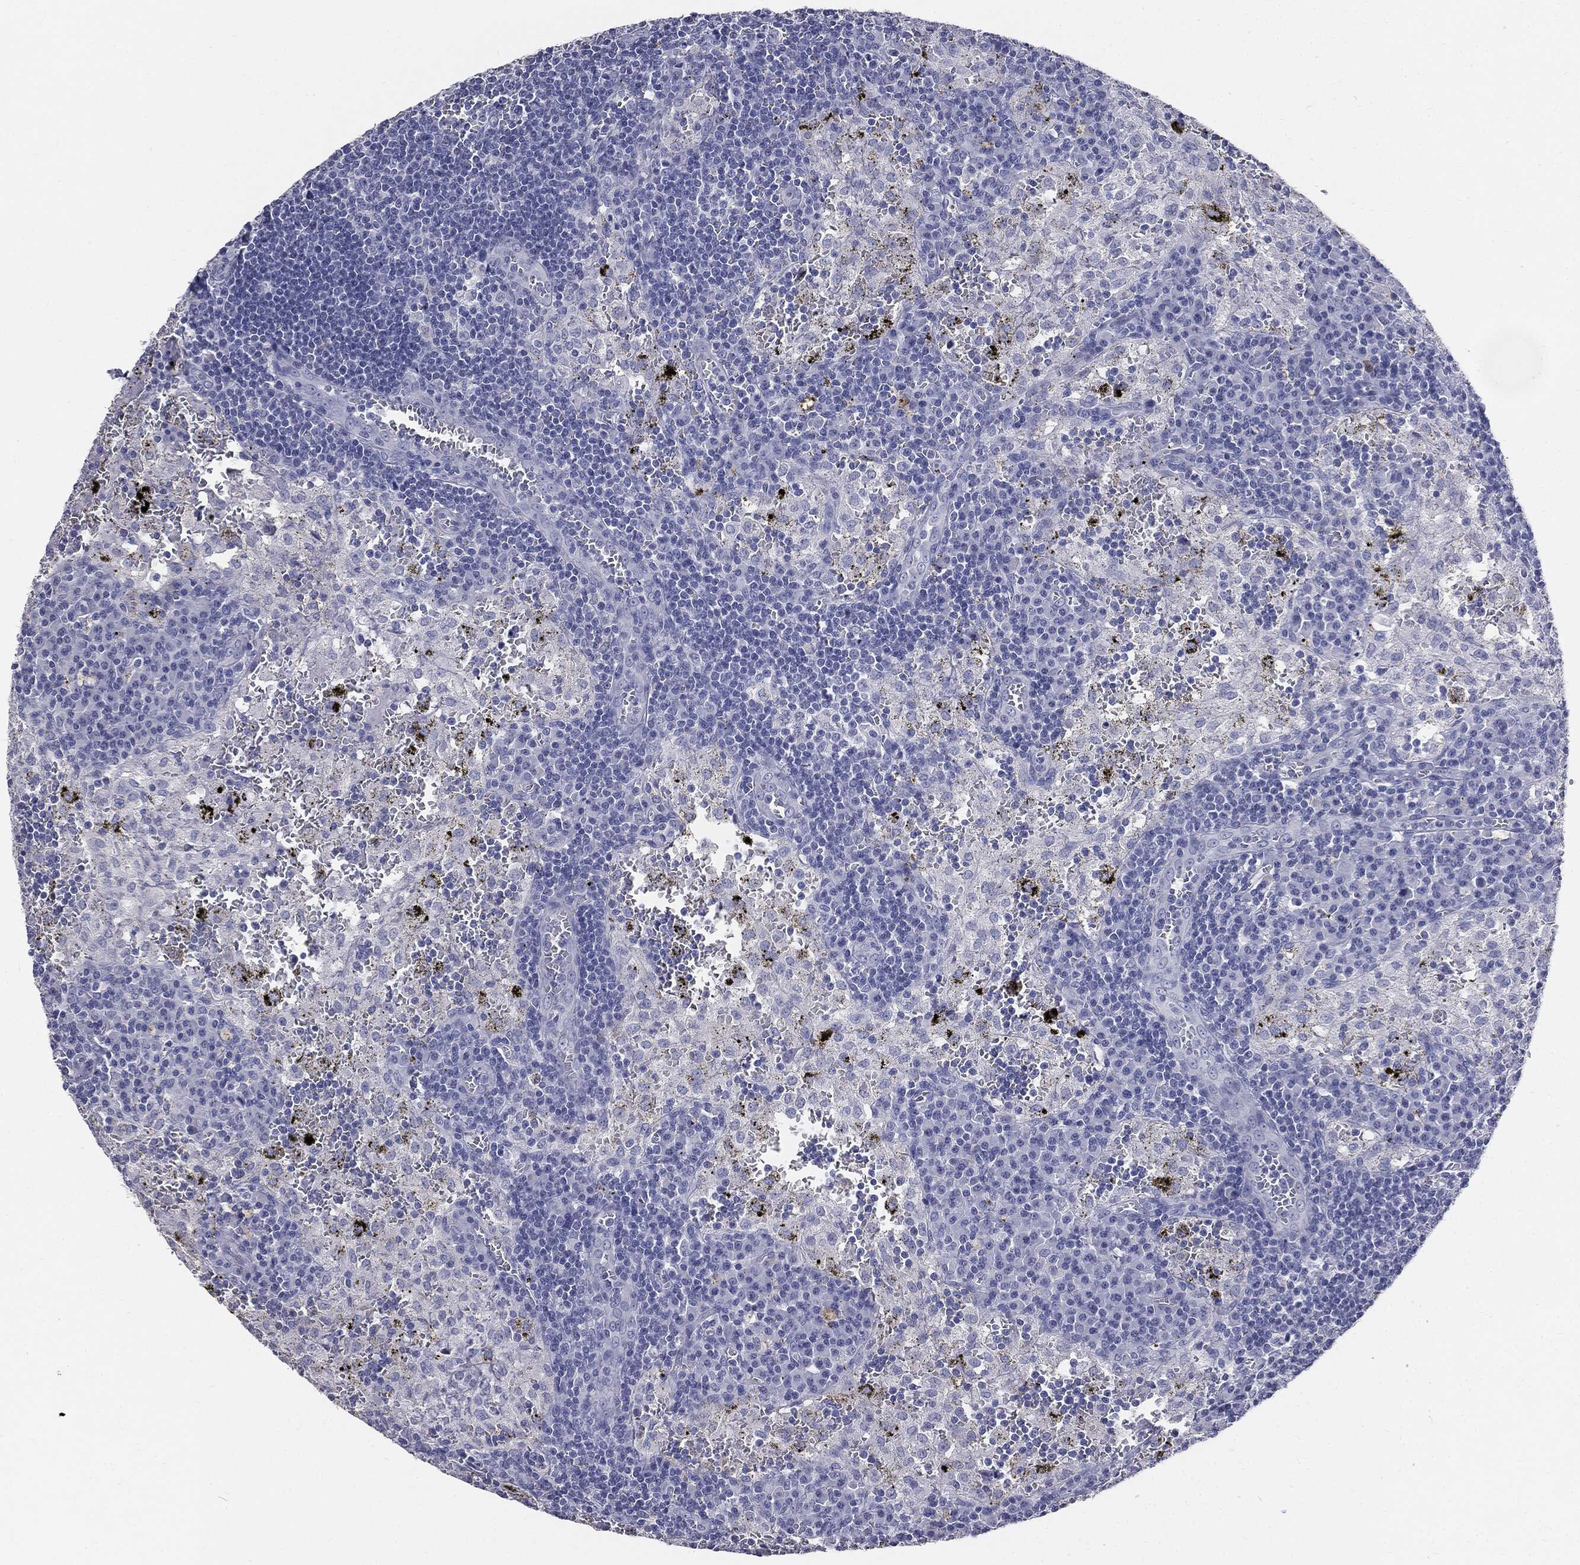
{"staining": {"intensity": "negative", "quantity": "none", "location": "none"}, "tissue": "lymph node", "cell_type": "Germinal center cells", "image_type": "normal", "snomed": [{"axis": "morphology", "description": "Normal tissue, NOS"}, {"axis": "topography", "description": "Lymph node"}], "caption": "Immunohistochemistry photomicrograph of benign human lymph node stained for a protein (brown), which shows no positivity in germinal center cells.", "gene": "CUZD1", "patient": {"sex": "male", "age": 62}}